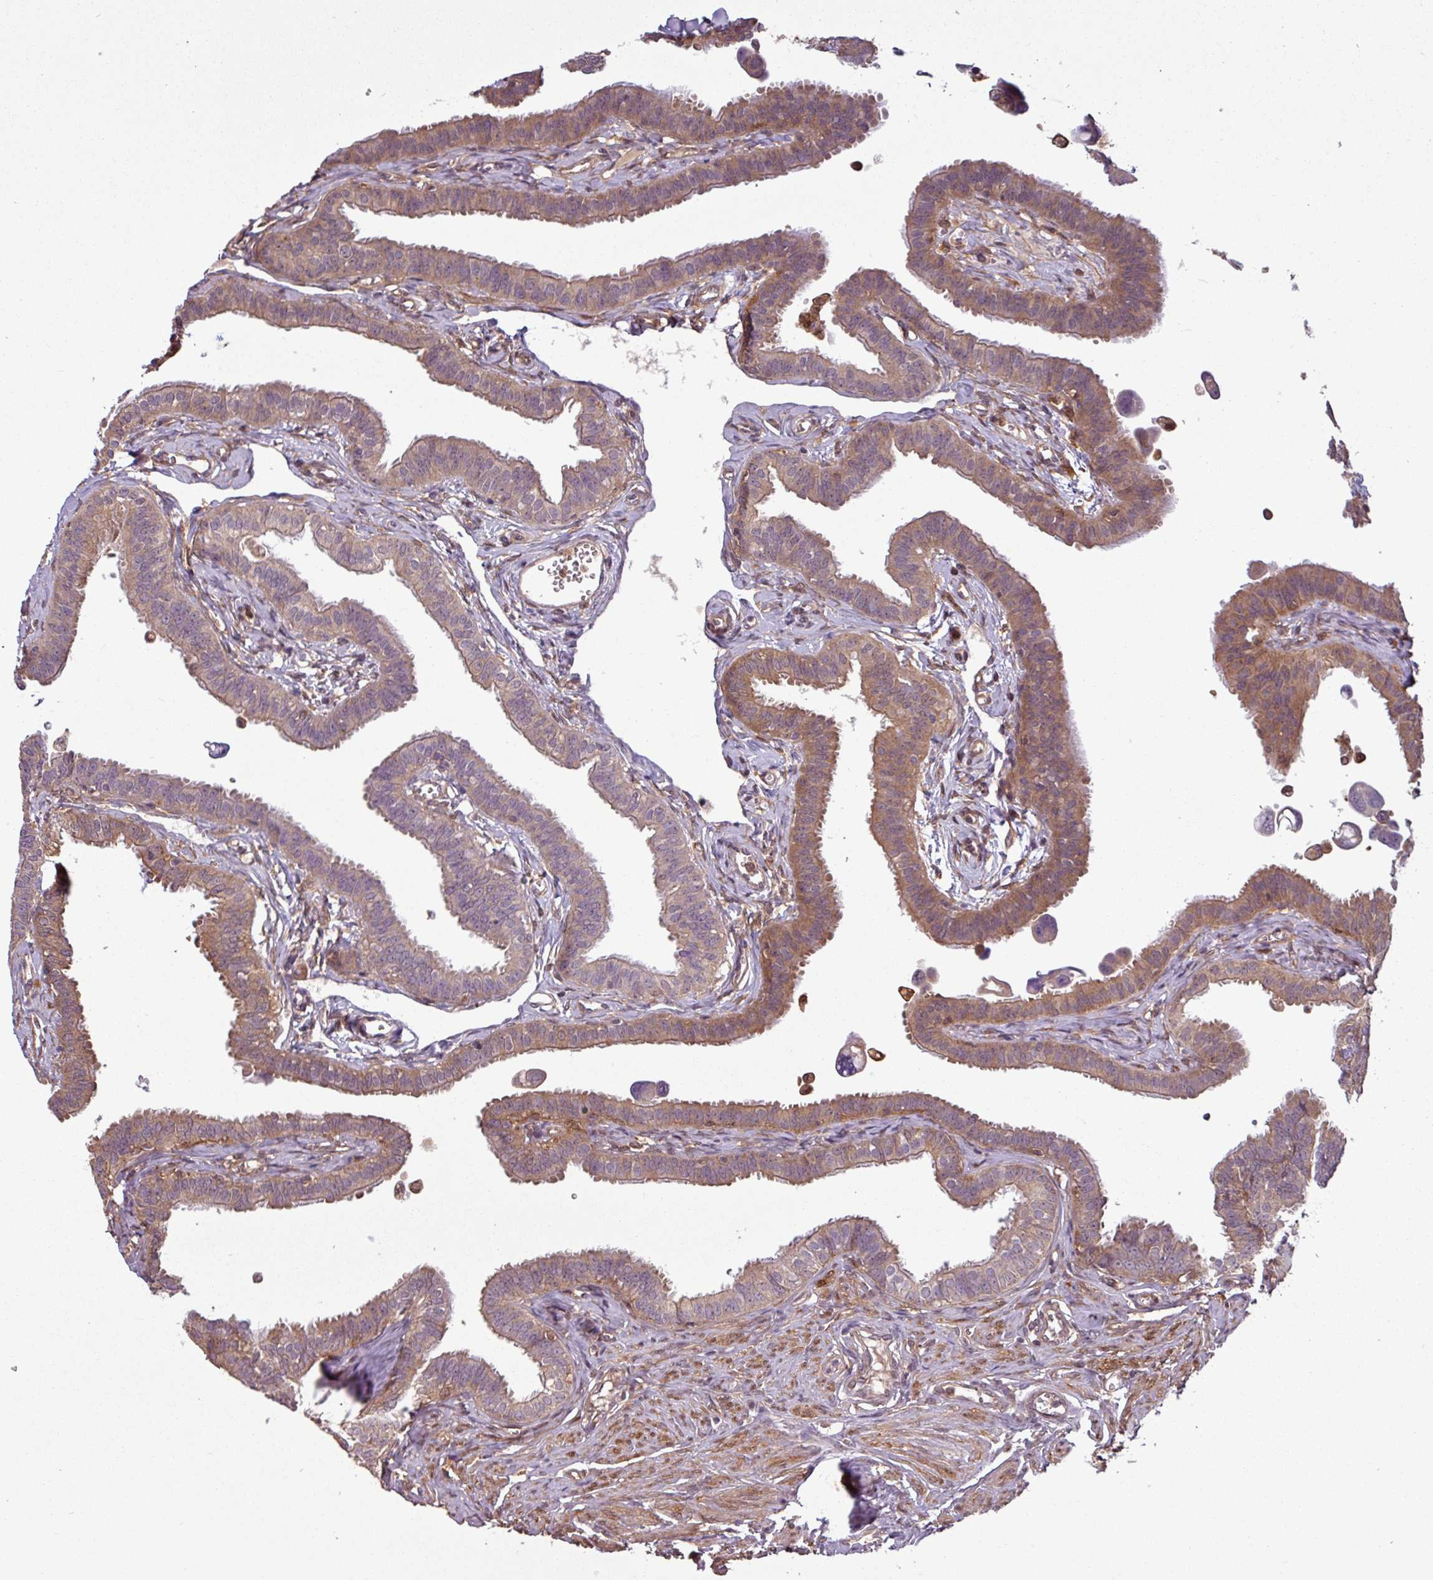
{"staining": {"intensity": "moderate", "quantity": "25%-75%", "location": "cytoplasmic/membranous"}, "tissue": "fallopian tube", "cell_type": "Glandular cells", "image_type": "normal", "snomed": [{"axis": "morphology", "description": "Normal tissue, NOS"}, {"axis": "morphology", "description": "Carcinoma, NOS"}, {"axis": "topography", "description": "Fallopian tube"}, {"axis": "topography", "description": "Ovary"}], "caption": "About 25%-75% of glandular cells in unremarkable human fallopian tube show moderate cytoplasmic/membranous protein positivity as visualized by brown immunohistochemical staining.", "gene": "SH3BGRL", "patient": {"sex": "female", "age": 59}}